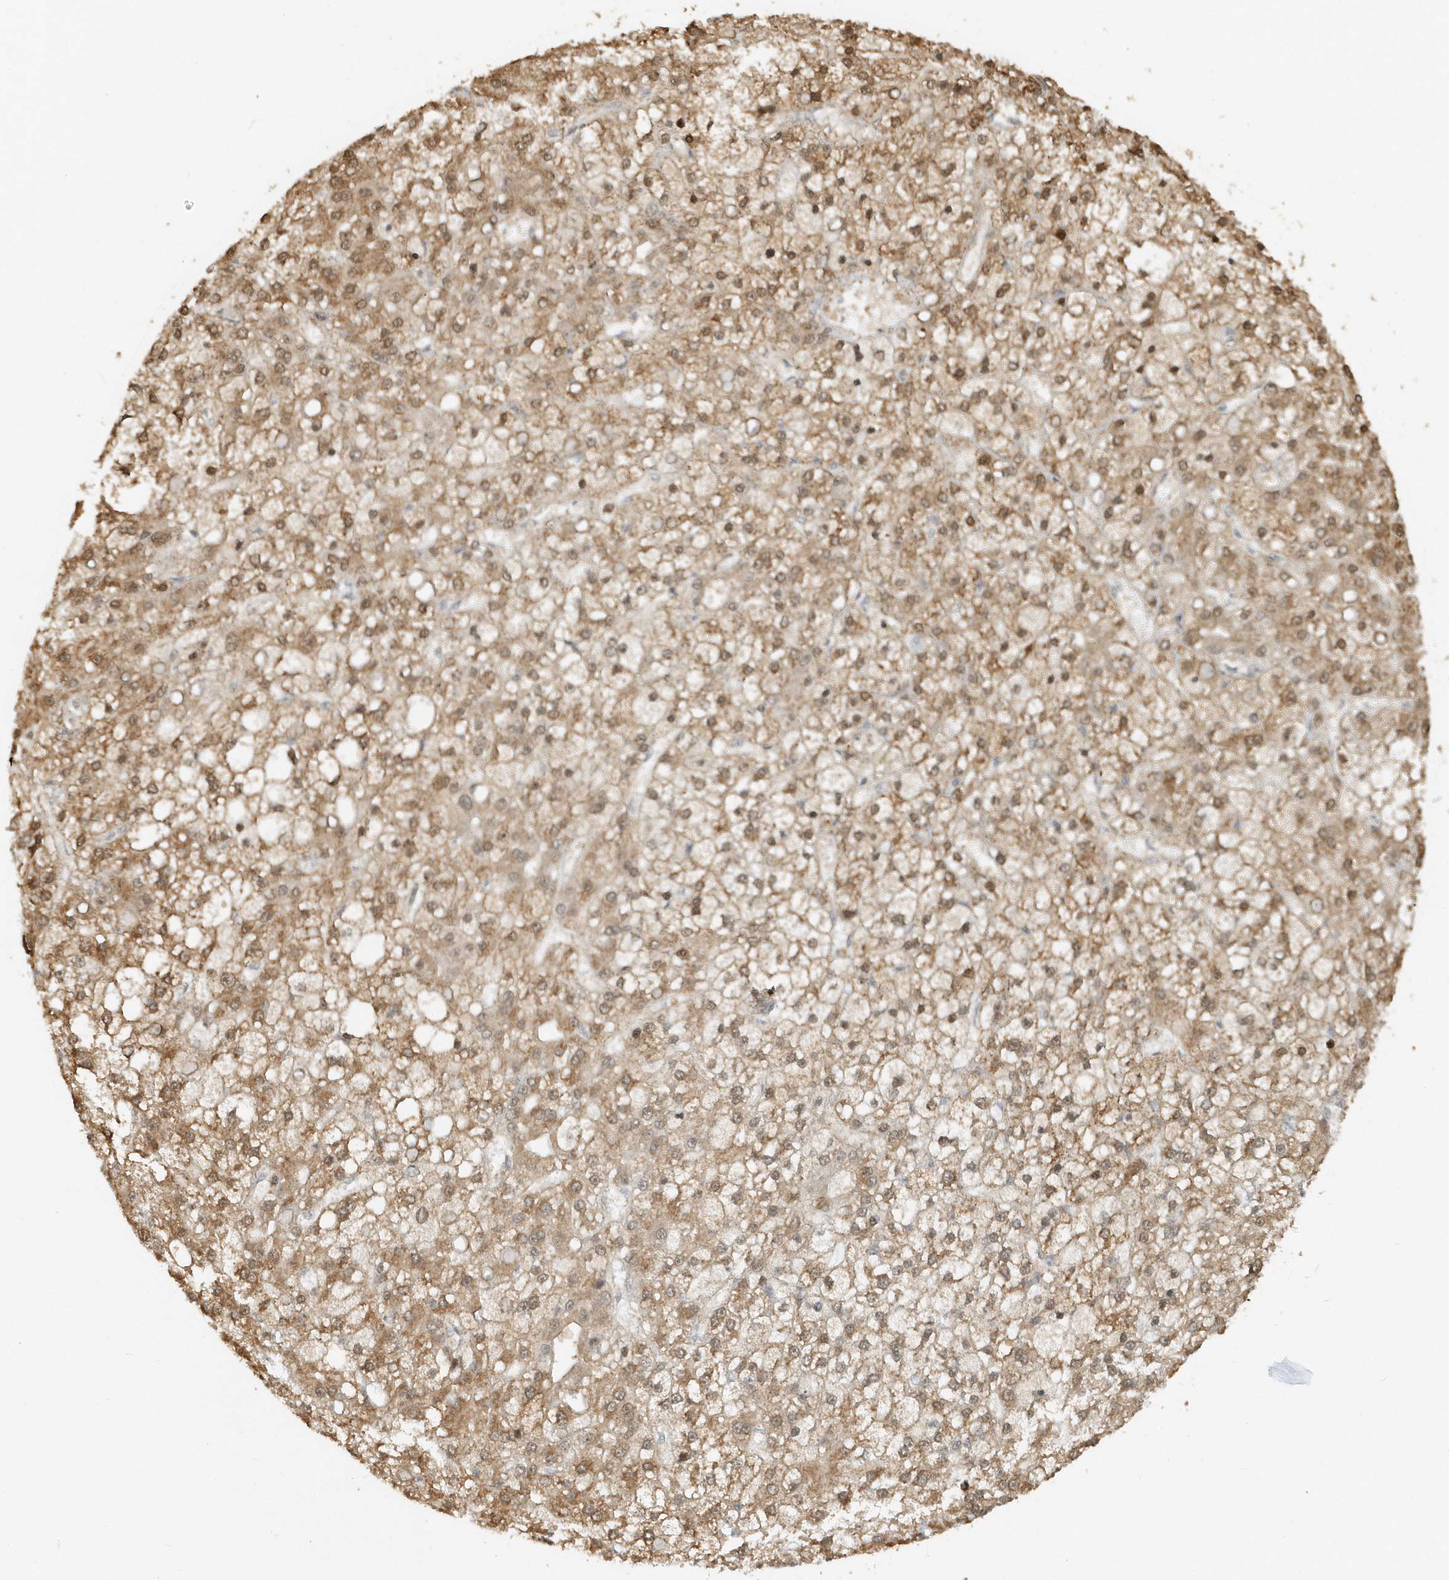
{"staining": {"intensity": "moderate", "quantity": ">75%", "location": "cytoplasmic/membranous,nuclear"}, "tissue": "liver cancer", "cell_type": "Tumor cells", "image_type": "cancer", "snomed": [{"axis": "morphology", "description": "Carcinoma, Hepatocellular, NOS"}, {"axis": "topography", "description": "Liver"}], "caption": "Liver cancer (hepatocellular carcinoma) was stained to show a protein in brown. There is medium levels of moderate cytoplasmic/membranous and nuclear staining in approximately >75% of tumor cells.", "gene": "PSMD6", "patient": {"sex": "male", "age": 67}}